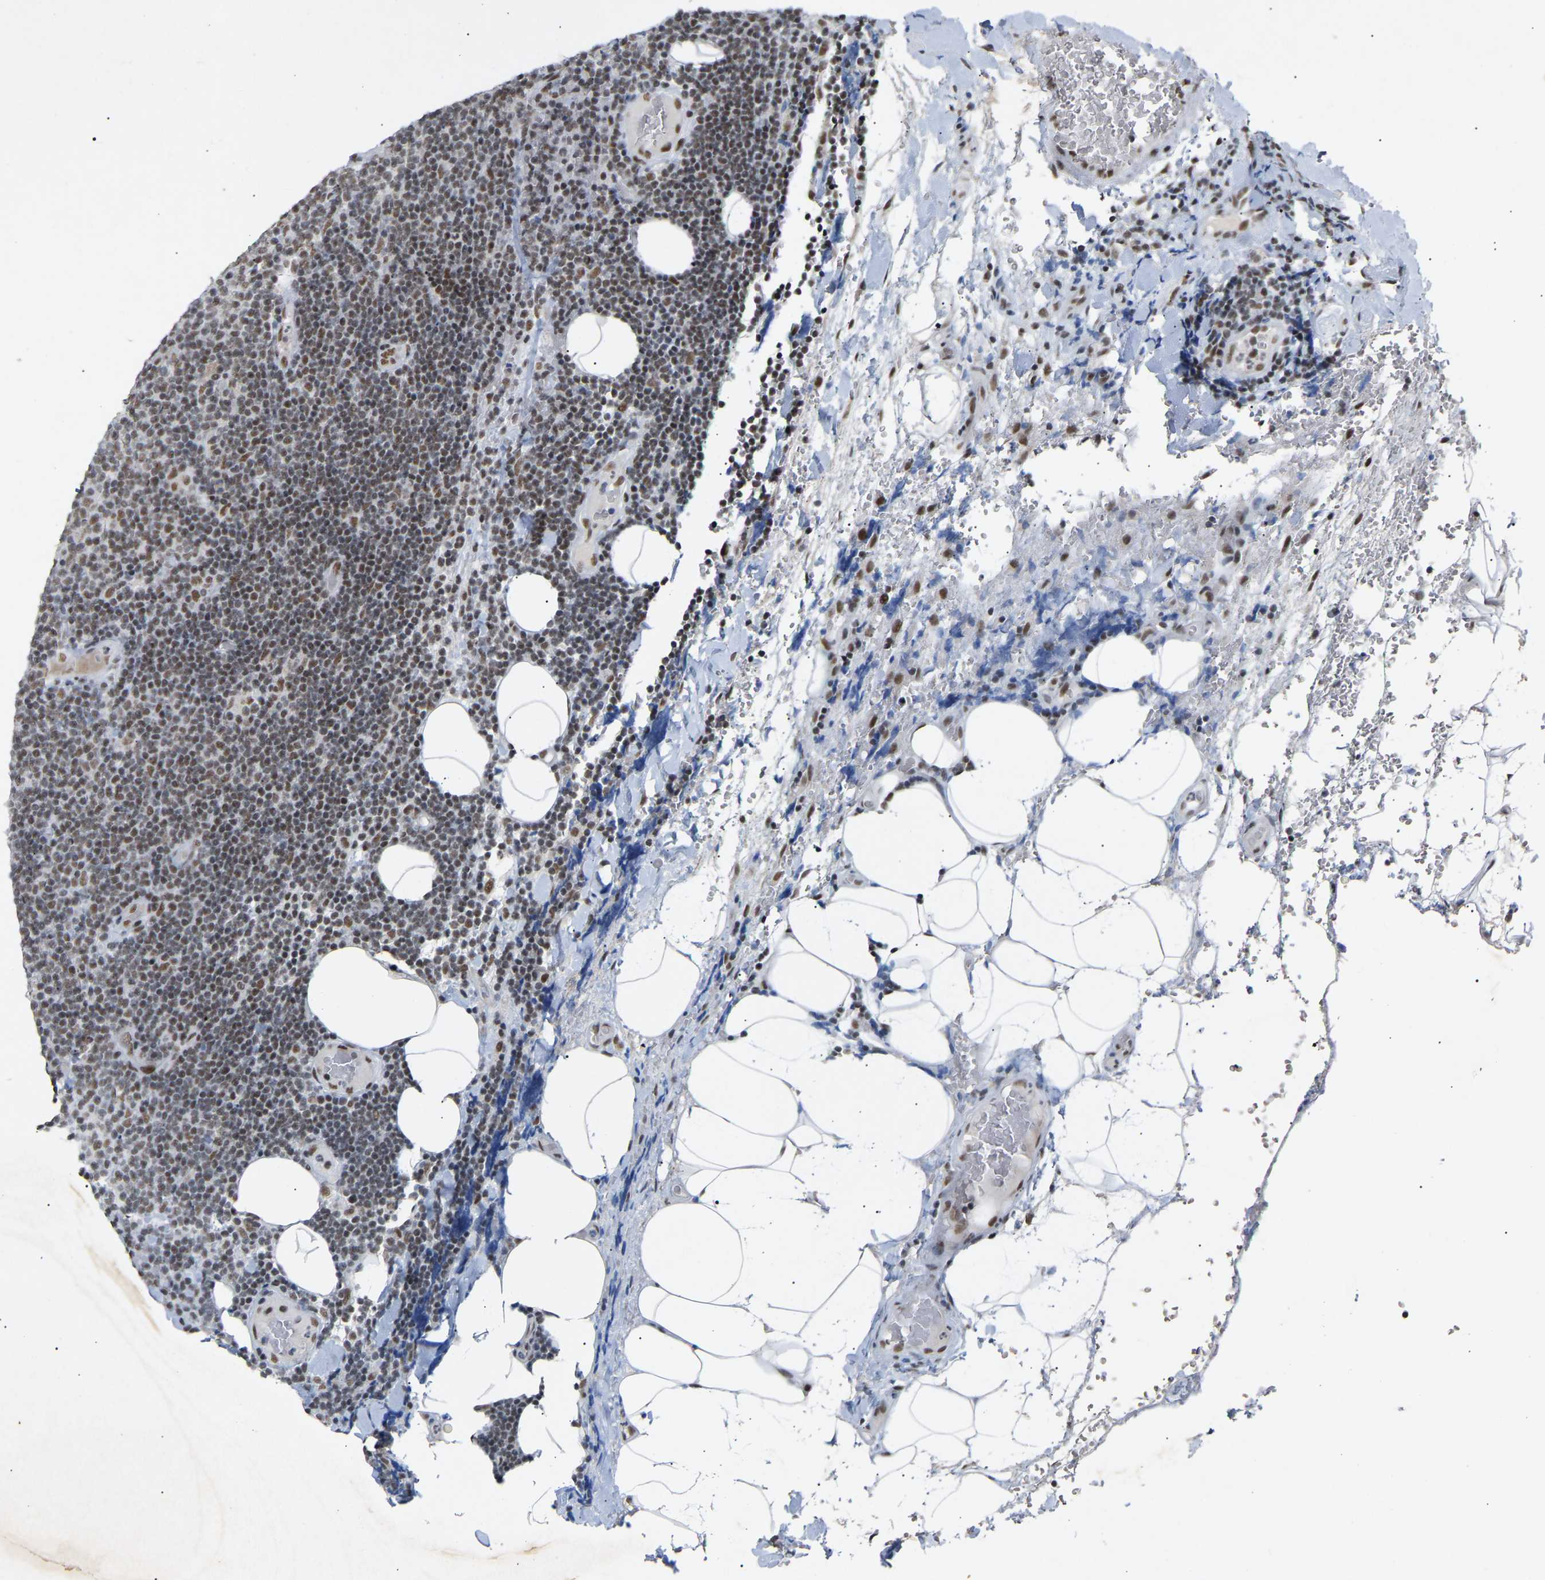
{"staining": {"intensity": "moderate", "quantity": "25%-75%", "location": "nuclear"}, "tissue": "lymphoma", "cell_type": "Tumor cells", "image_type": "cancer", "snomed": [{"axis": "morphology", "description": "Malignant lymphoma, non-Hodgkin's type, Low grade"}, {"axis": "topography", "description": "Lymph node"}], "caption": "DAB immunohistochemical staining of human lymphoma reveals moderate nuclear protein staining in about 25%-75% of tumor cells. The staining was performed using DAB (3,3'-diaminobenzidine) to visualize the protein expression in brown, while the nuclei were stained in blue with hematoxylin (Magnification: 20x).", "gene": "NELFB", "patient": {"sex": "male", "age": 66}}